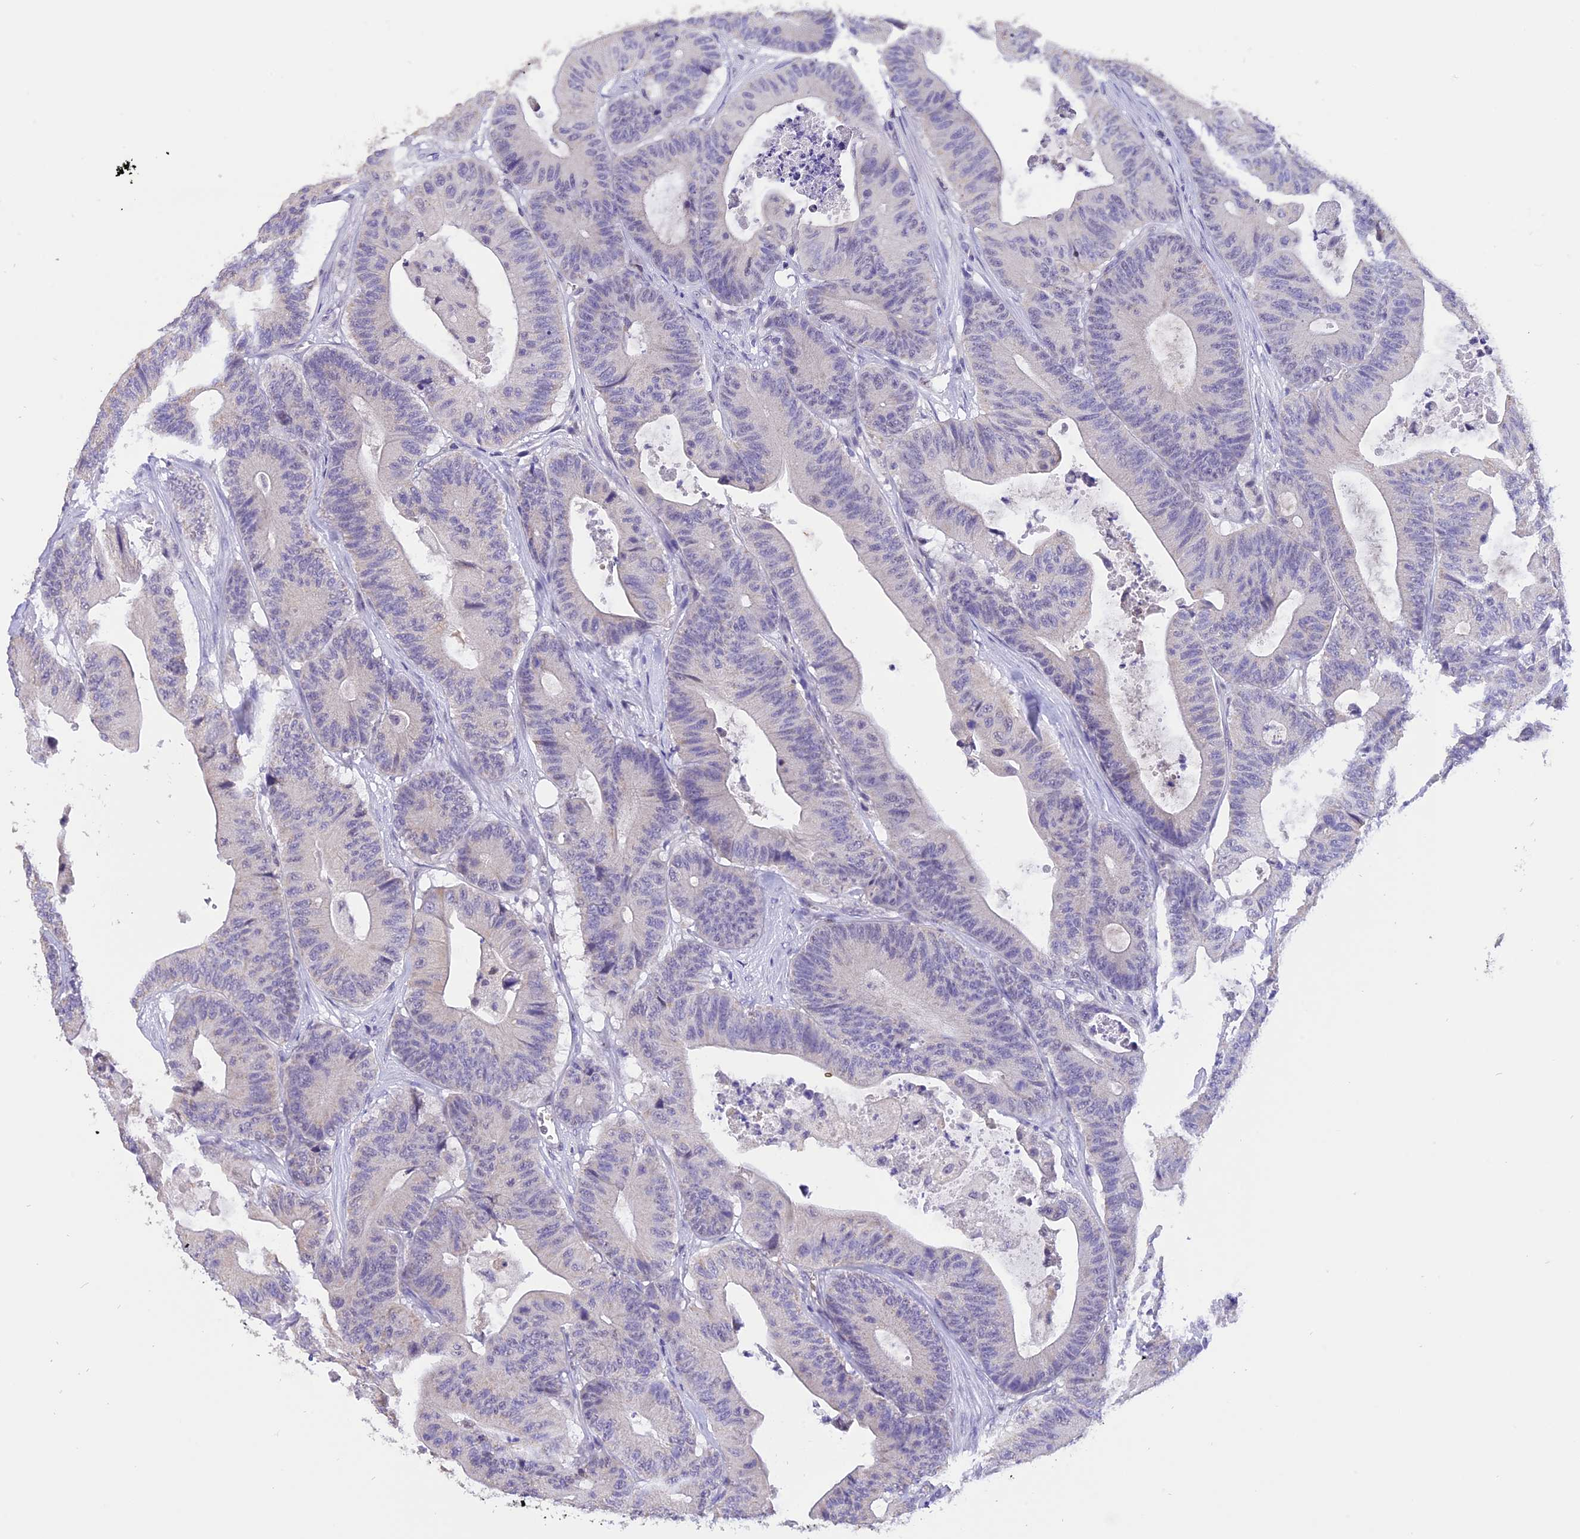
{"staining": {"intensity": "negative", "quantity": "none", "location": "none"}, "tissue": "colorectal cancer", "cell_type": "Tumor cells", "image_type": "cancer", "snomed": [{"axis": "morphology", "description": "Adenocarcinoma, NOS"}, {"axis": "topography", "description": "Colon"}], "caption": "This is an immunohistochemistry (IHC) micrograph of colorectal cancer. There is no expression in tumor cells.", "gene": "AHSP", "patient": {"sex": "female", "age": 84}}